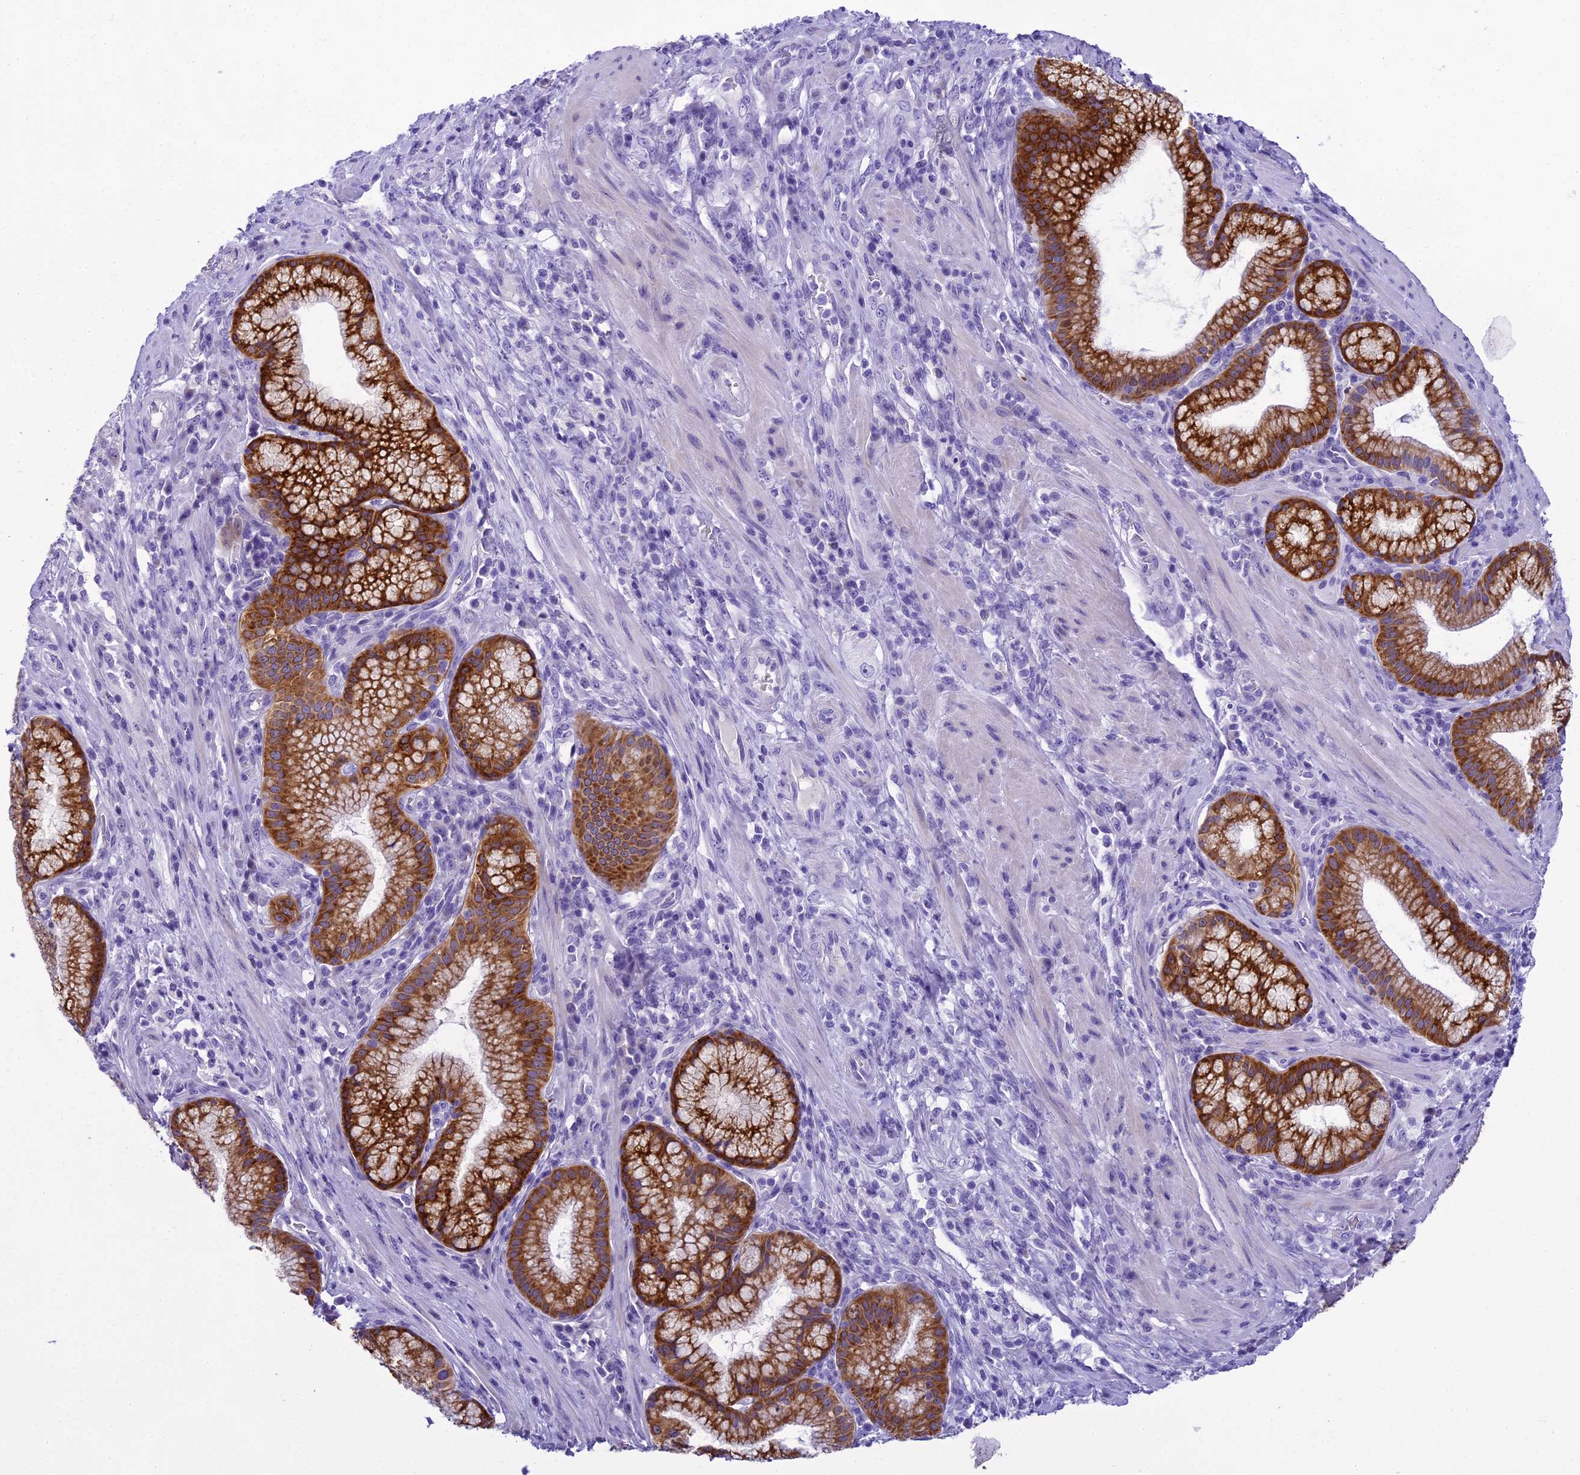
{"staining": {"intensity": "strong", "quantity": ">75%", "location": "cytoplasmic/membranous"}, "tissue": "pancreatic cancer", "cell_type": "Tumor cells", "image_type": "cancer", "snomed": [{"axis": "morphology", "description": "Adenocarcinoma, NOS"}, {"axis": "topography", "description": "Pancreas"}], "caption": "Immunohistochemical staining of pancreatic cancer (adenocarcinoma) shows high levels of strong cytoplasmic/membranous protein staining in approximately >75% of tumor cells. (DAB IHC with brightfield microscopy, high magnification).", "gene": "KCTD14", "patient": {"sex": "male", "age": 72}}